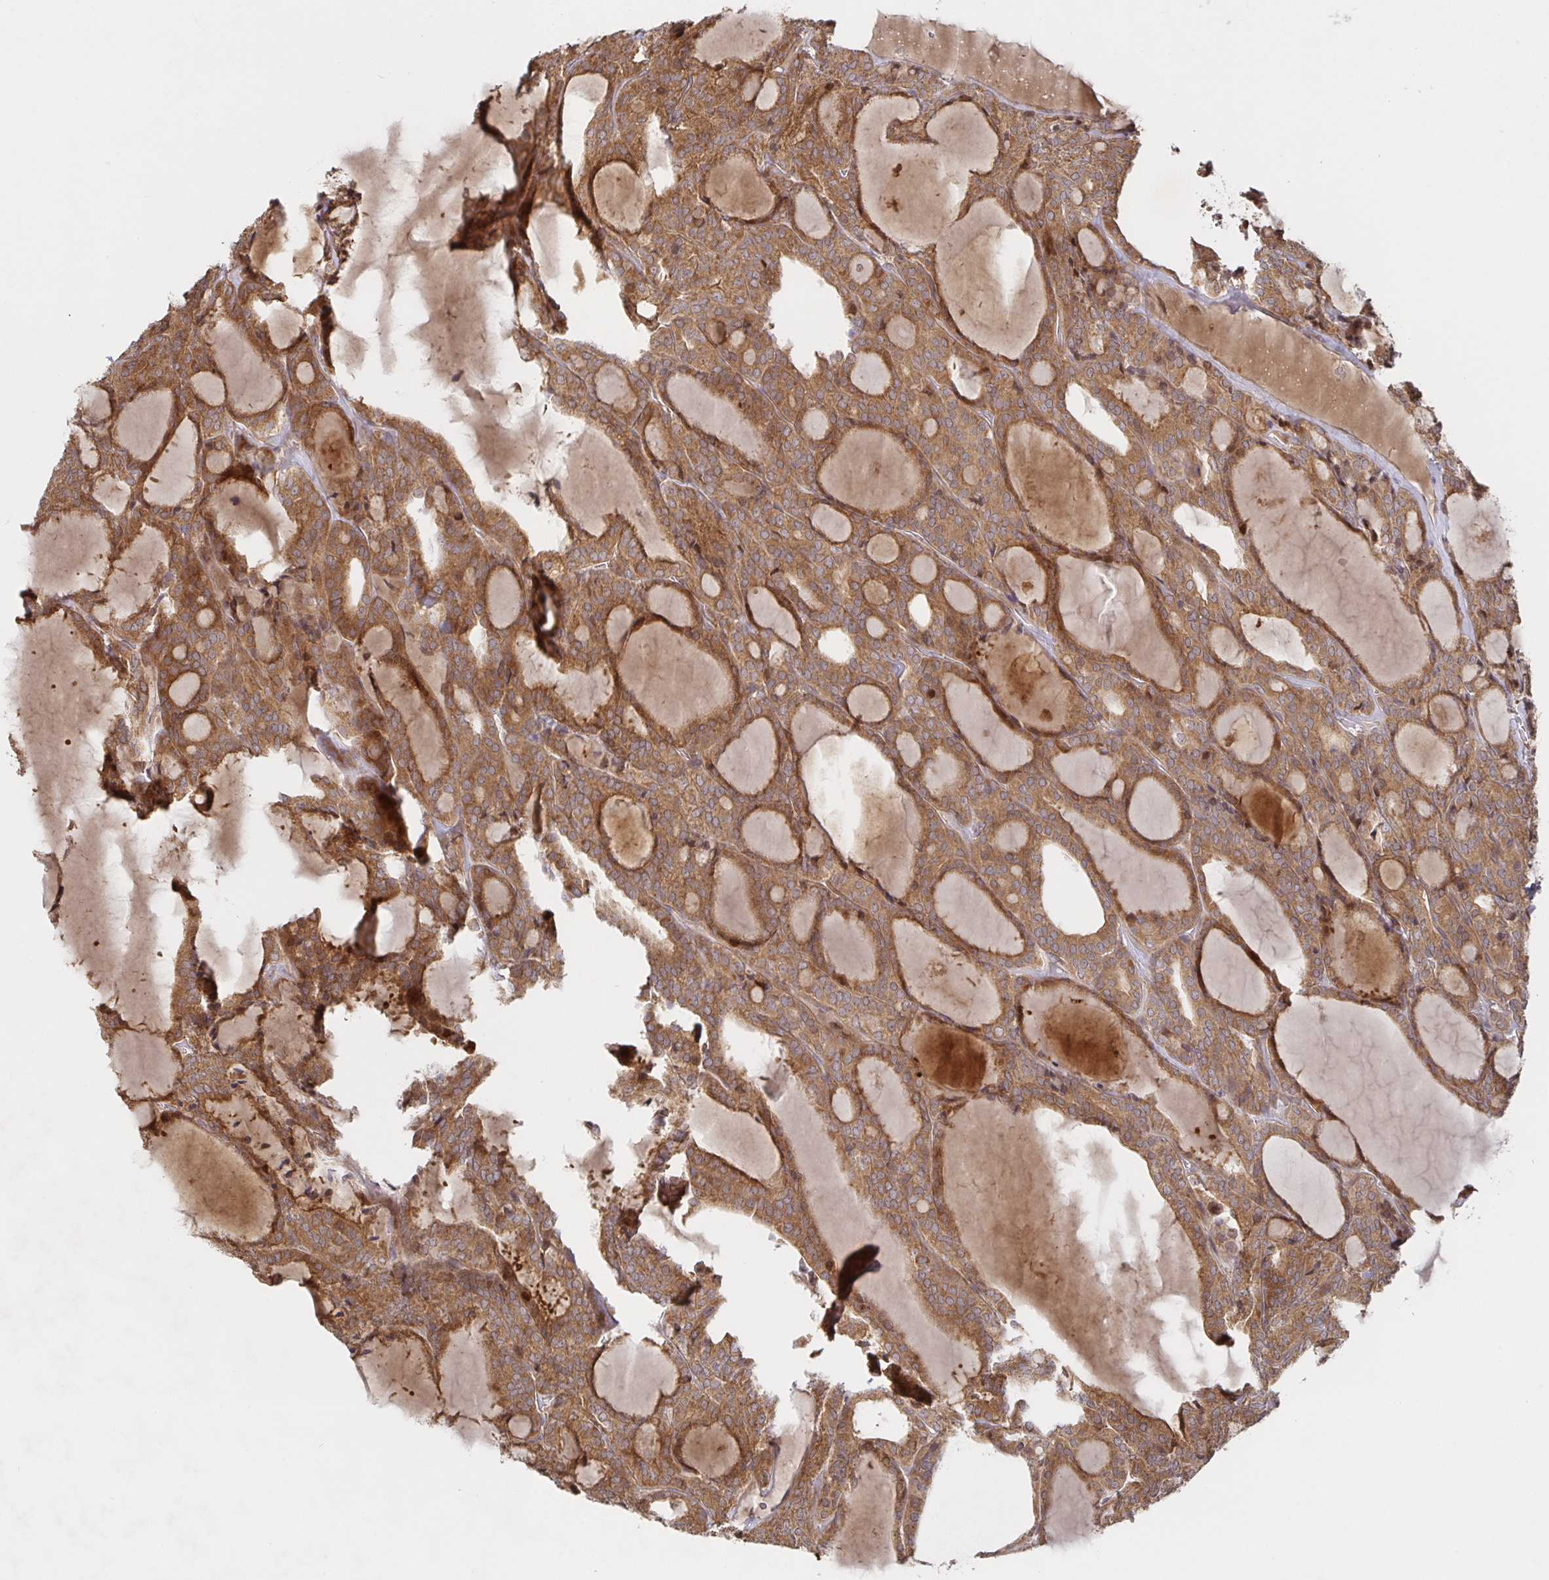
{"staining": {"intensity": "moderate", "quantity": ">75%", "location": "cytoplasmic/membranous"}, "tissue": "thyroid cancer", "cell_type": "Tumor cells", "image_type": "cancer", "snomed": [{"axis": "morphology", "description": "Follicular adenoma carcinoma, NOS"}, {"axis": "topography", "description": "Thyroid gland"}], "caption": "Human thyroid follicular adenoma carcinoma stained with a protein marker exhibits moderate staining in tumor cells.", "gene": "AACS", "patient": {"sex": "male", "age": 74}}